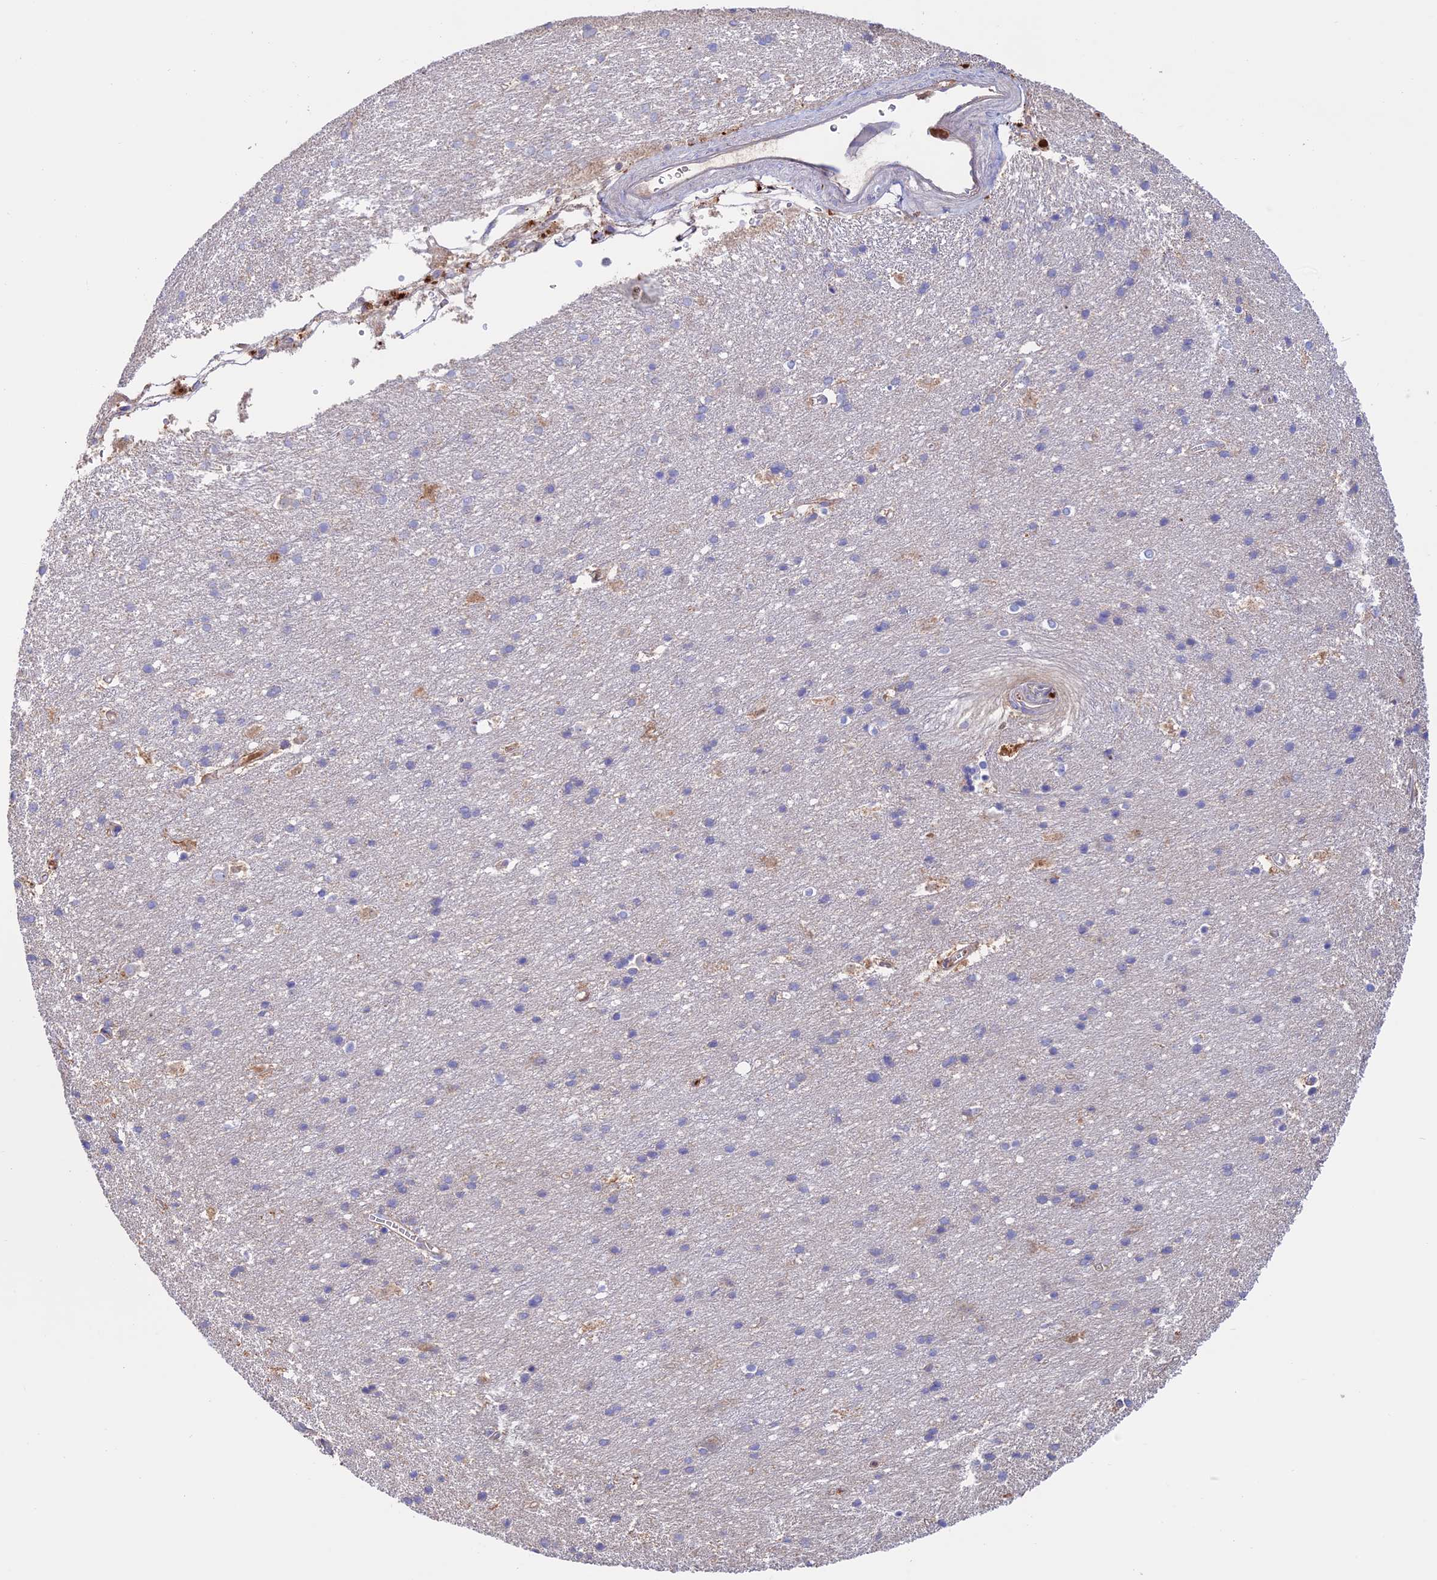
{"staining": {"intensity": "negative", "quantity": "none", "location": "none"}, "tissue": "cerebral cortex", "cell_type": "Endothelial cells", "image_type": "normal", "snomed": [{"axis": "morphology", "description": "Normal tissue, NOS"}, {"axis": "topography", "description": "Cerebral cortex"}], "caption": "Protein analysis of unremarkable cerebral cortex reveals no significant positivity in endothelial cells. (Brightfield microscopy of DAB (3,3'-diaminobenzidine) IHC at high magnification).", "gene": "PTPN9", "patient": {"sex": "male", "age": 54}}